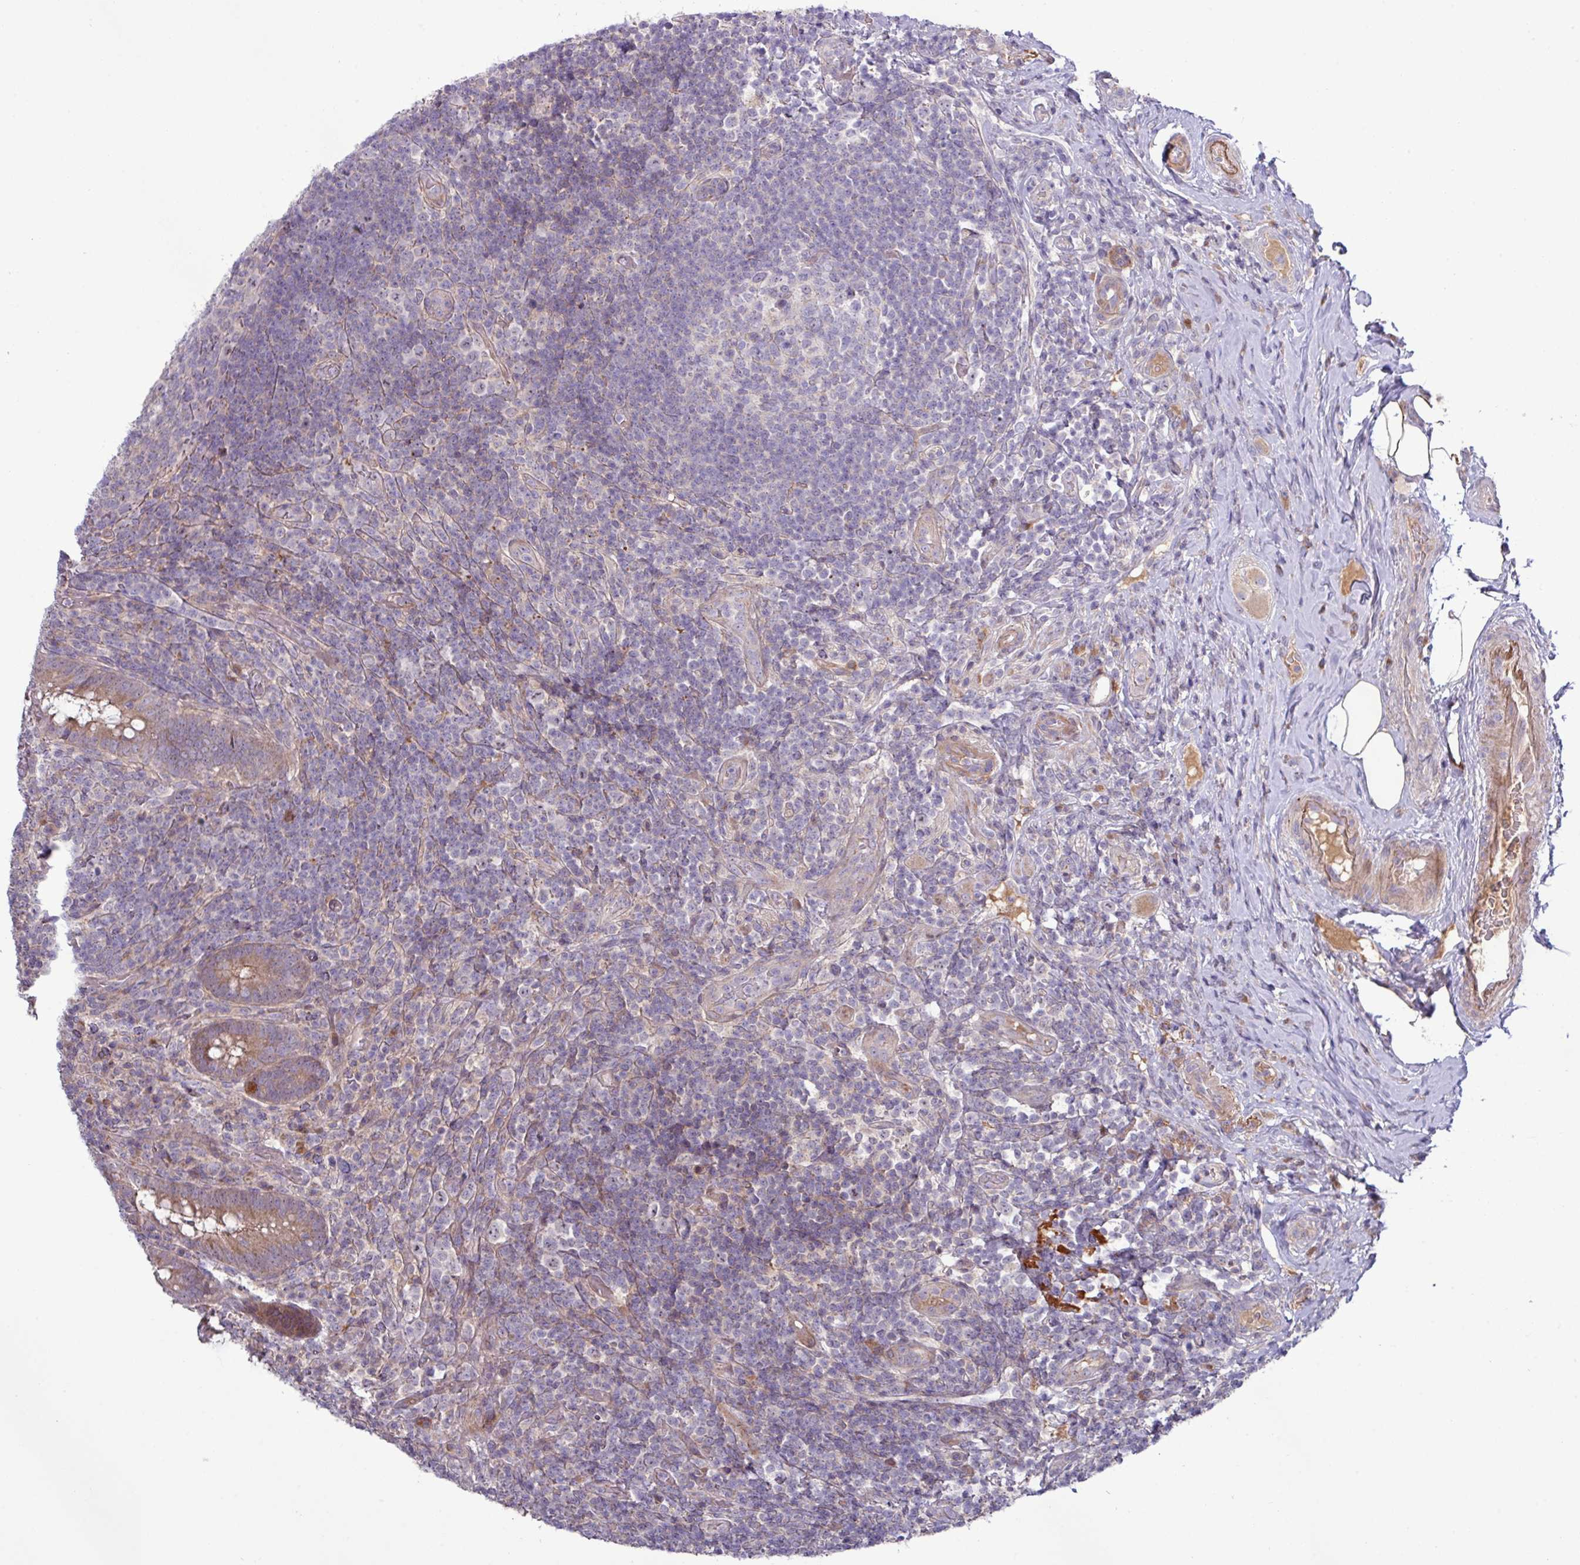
{"staining": {"intensity": "moderate", "quantity": "25%-75%", "location": "cytoplasmic/membranous"}, "tissue": "appendix", "cell_type": "Glandular cells", "image_type": "normal", "snomed": [{"axis": "morphology", "description": "Normal tissue, NOS"}, {"axis": "topography", "description": "Appendix"}], "caption": "Immunohistochemical staining of normal human appendix exhibits moderate cytoplasmic/membranous protein expression in about 25%-75% of glandular cells.", "gene": "TNFSF12", "patient": {"sex": "female", "age": 43}}